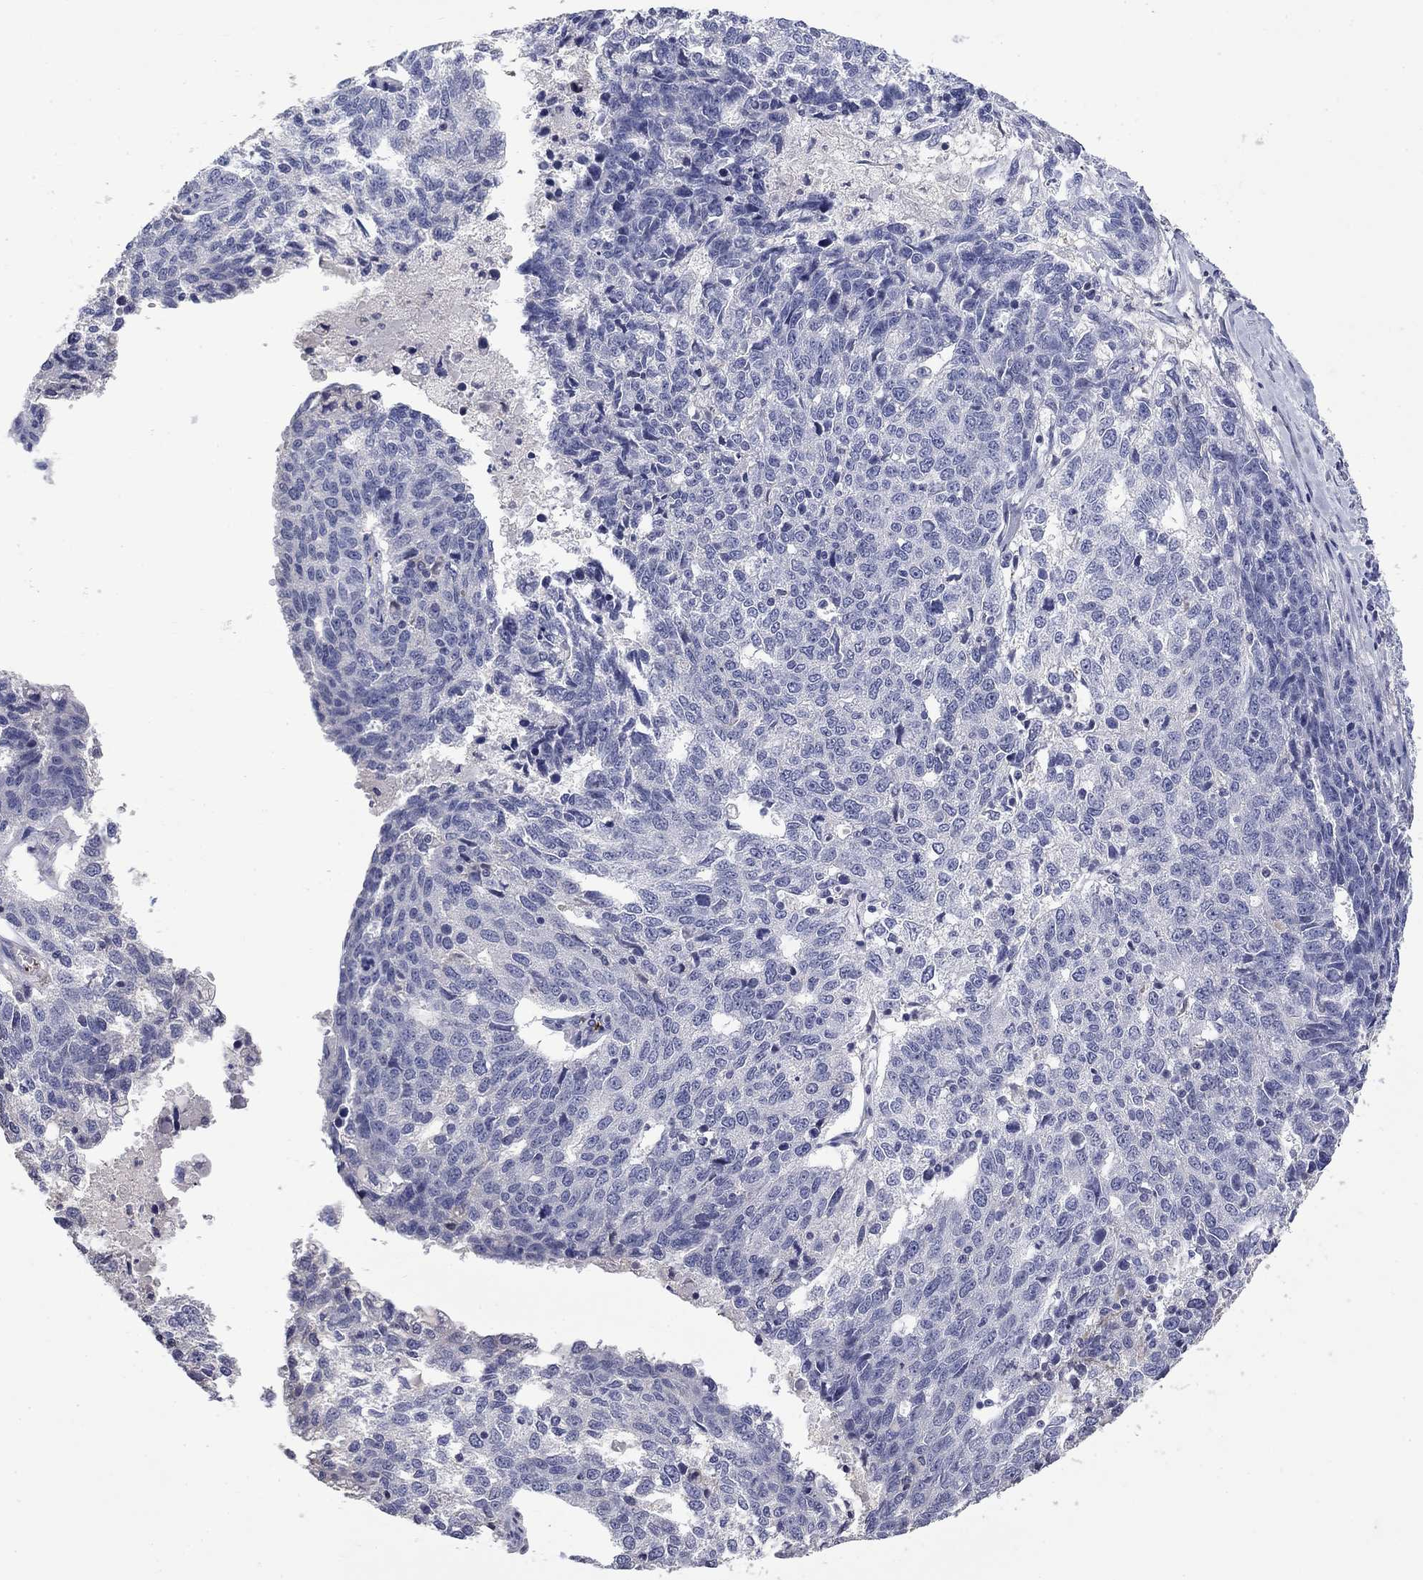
{"staining": {"intensity": "negative", "quantity": "none", "location": "none"}, "tissue": "ovarian cancer", "cell_type": "Tumor cells", "image_type": "cancer", "snomed": [{"axis": "morphology", "description": "Cystadenocarcinoma, serous, NOS"}, {"axis": "topography", "description": "Ovary"}], "caption": "This is an immunohistochemistry image of ovarian cancer. There is no positivity in tumor cells.", "gene": "PLEK", "patient": {"sex": "female", "age": 71}}